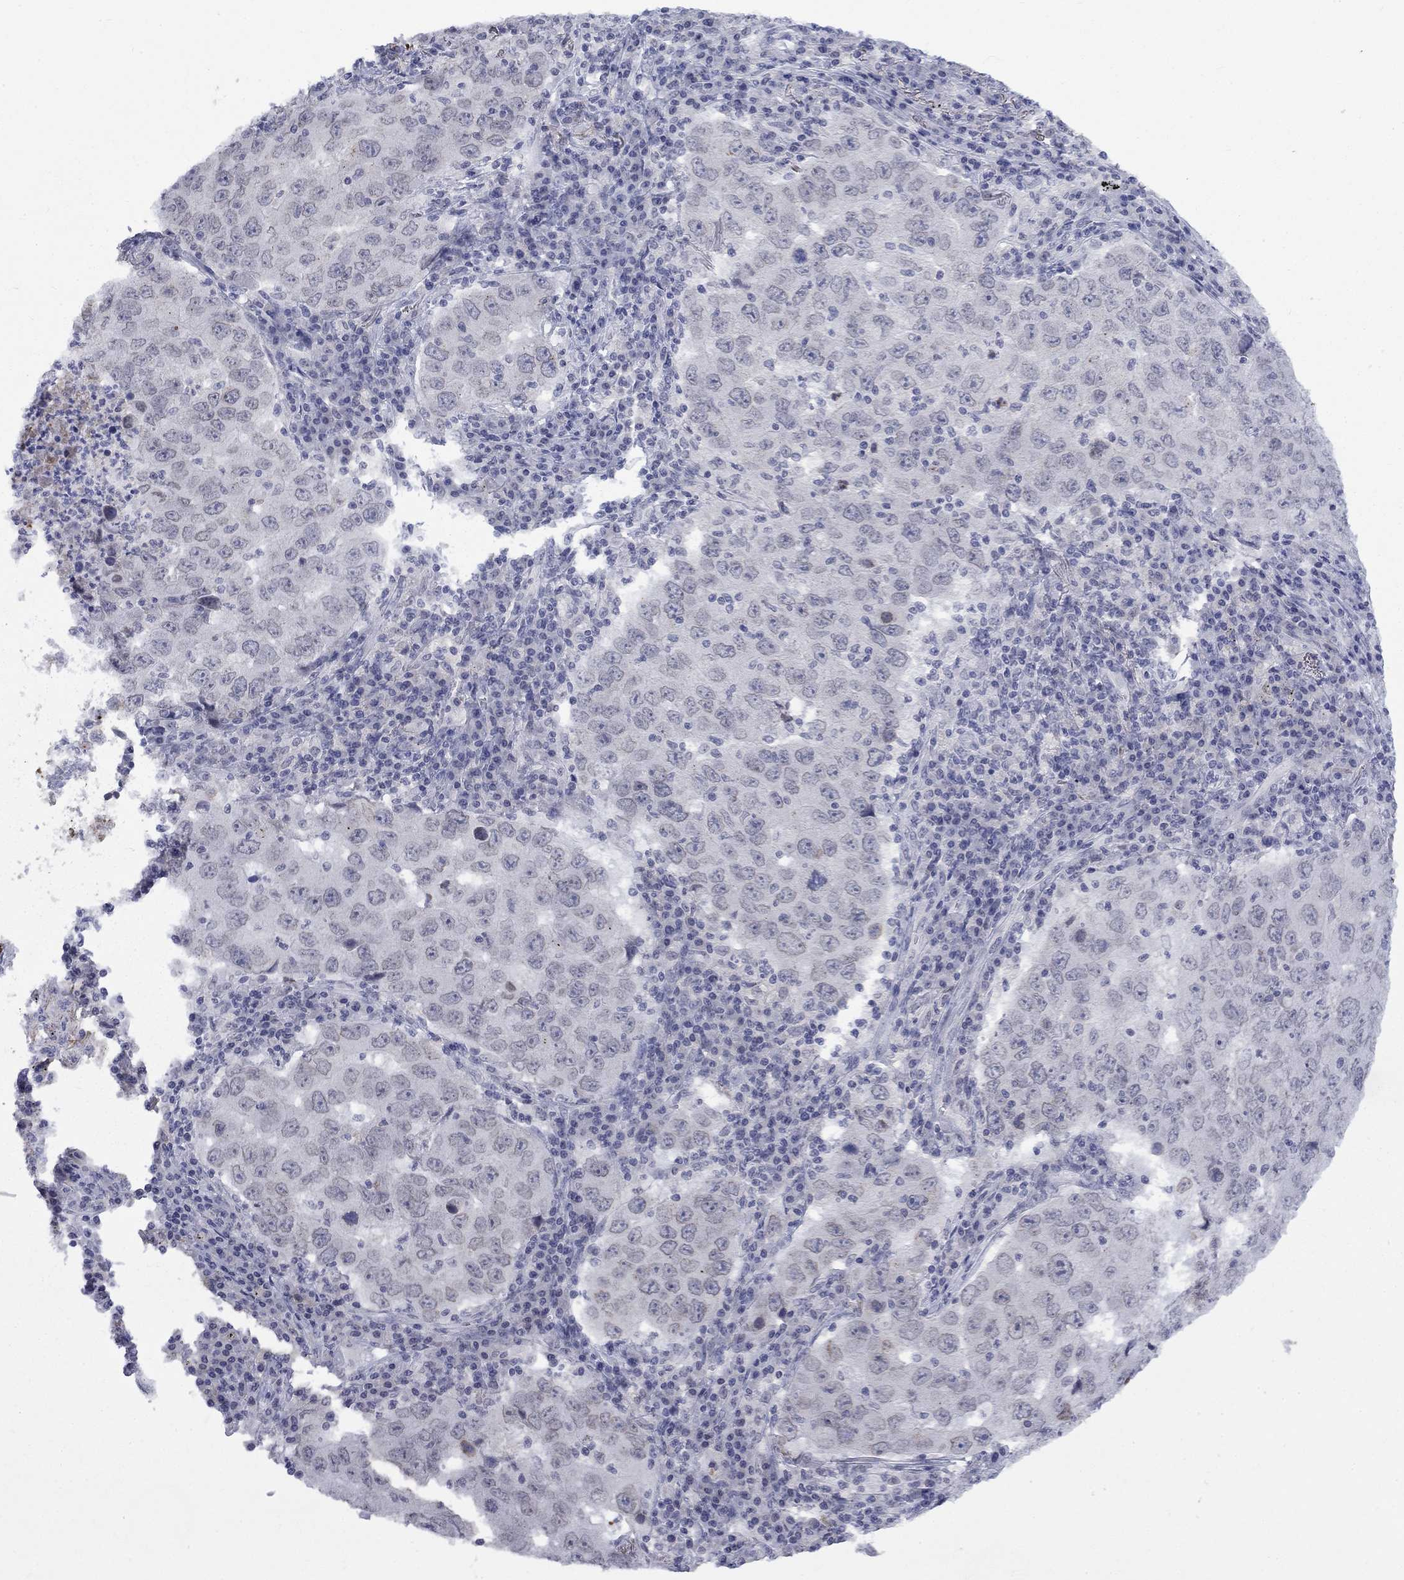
{"staining": {"intensity": "negative", "quantity": "none", "location": "none"}, "tissue": "lung cancer", "cell_type": "Tumor cells", "image_type": "cancer", "snomed": [{"axis": "morphology", "description": "Adenocarcinoma, NOS"}, {"axis": "topography", "description": "Lung"}], "caption": "The photomicrograph exhibits no significant staining in tumor cells of adenocarcinoma (lung).", "gene": "NSMF", "patient": {"sex": "male", "age": 73}}